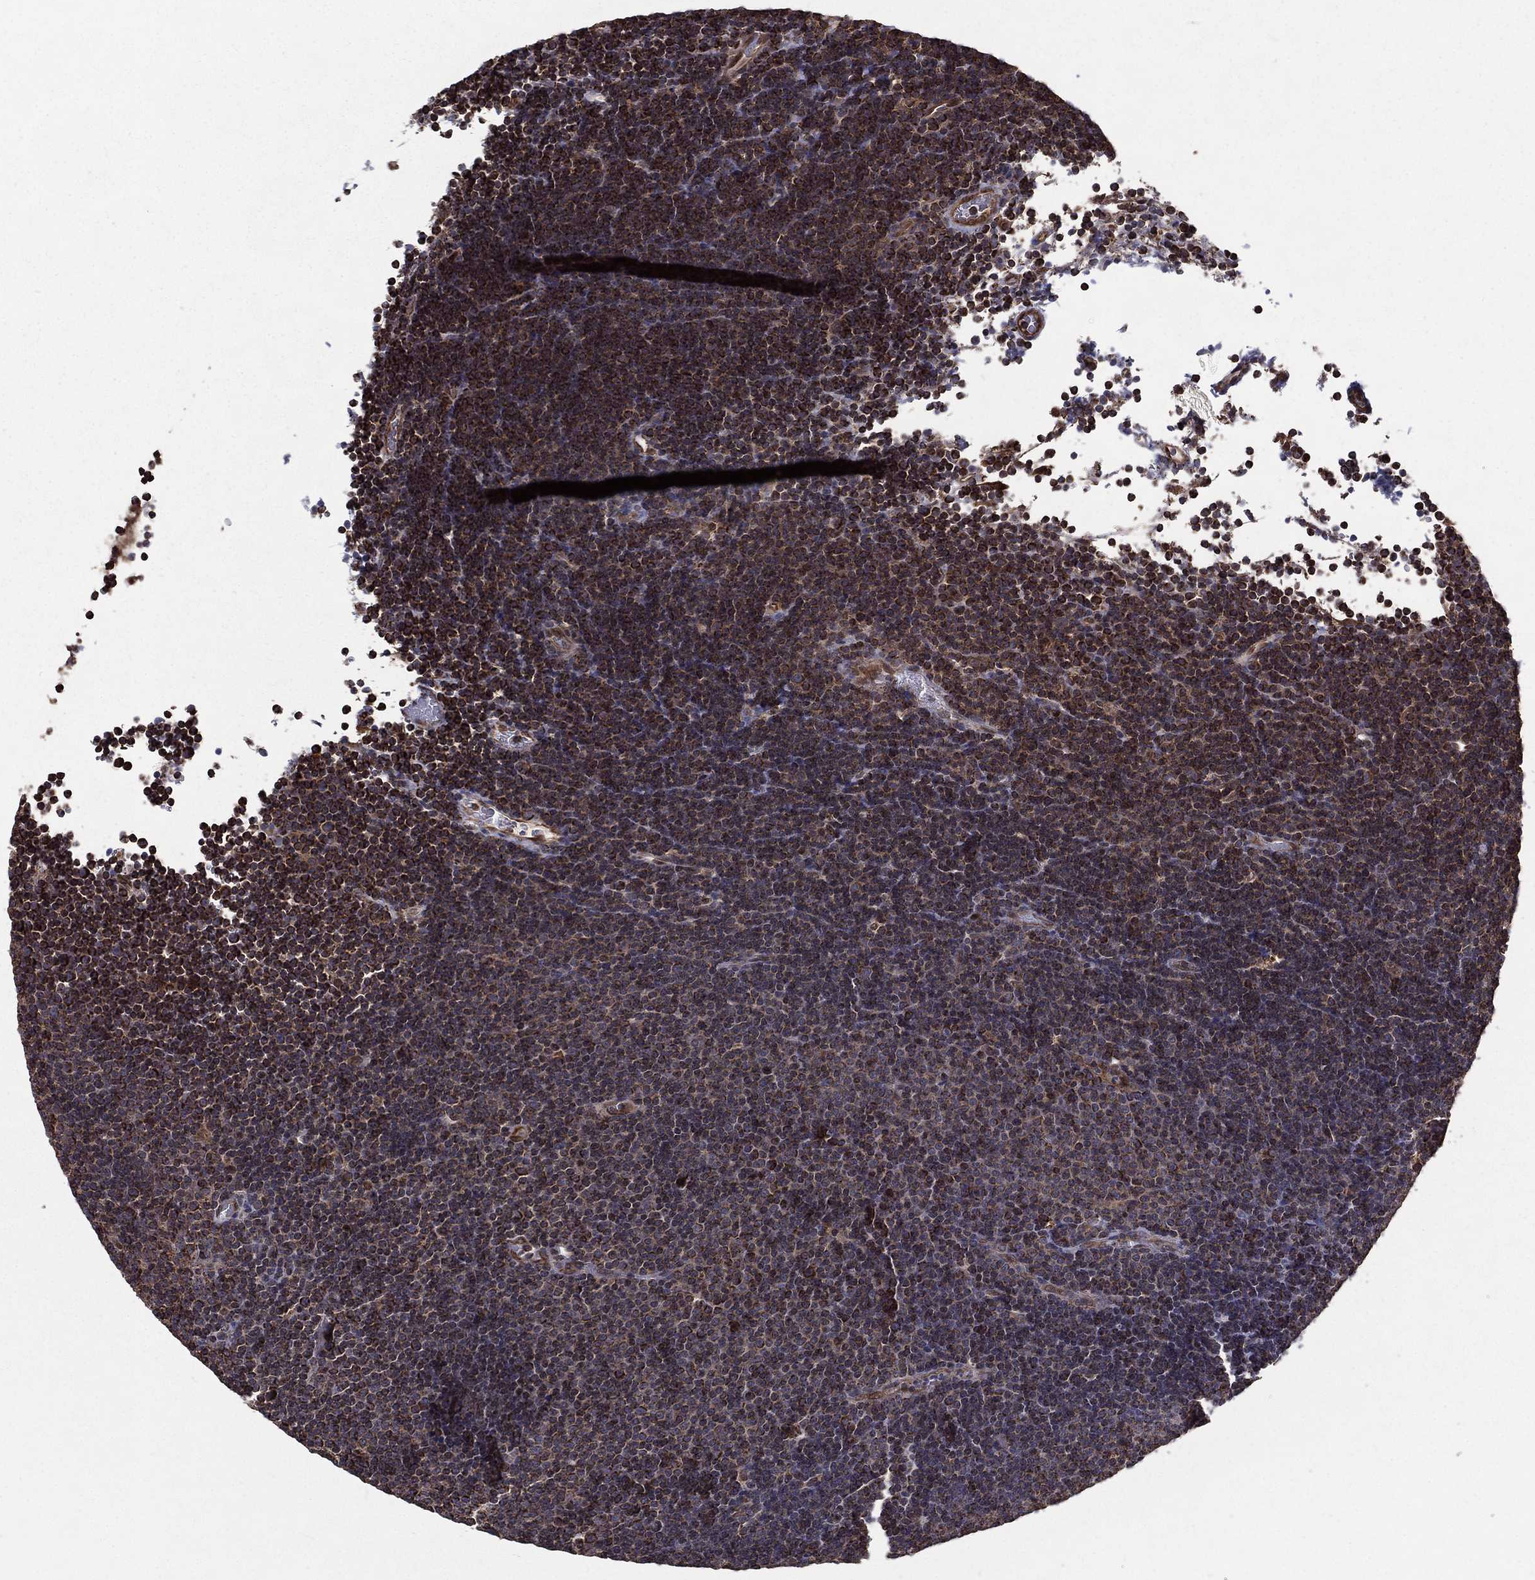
{"staining": {"intensity": "moderate", "quantity": "25%-75%", "location": "cytoplasmic/membranous"}, "tissue": "lymphoma", "cell_type": "Tumor cells", "image_type": "cancer", "snomed": [{"axis": "morphology", "description": "Malignant lymphoma, non-Hodgkin's type, Low grade"}, {"axis": "topography", "description": "Brain"}], "caption": "About 25%-75% of tumor cells in lymphoma reveal moderate cytoplasmic/membranous protein staining as visualized by brown immunohistochemical staining.", "gene": "RIGI", "patient": {"sex": "female", "age": 66}}